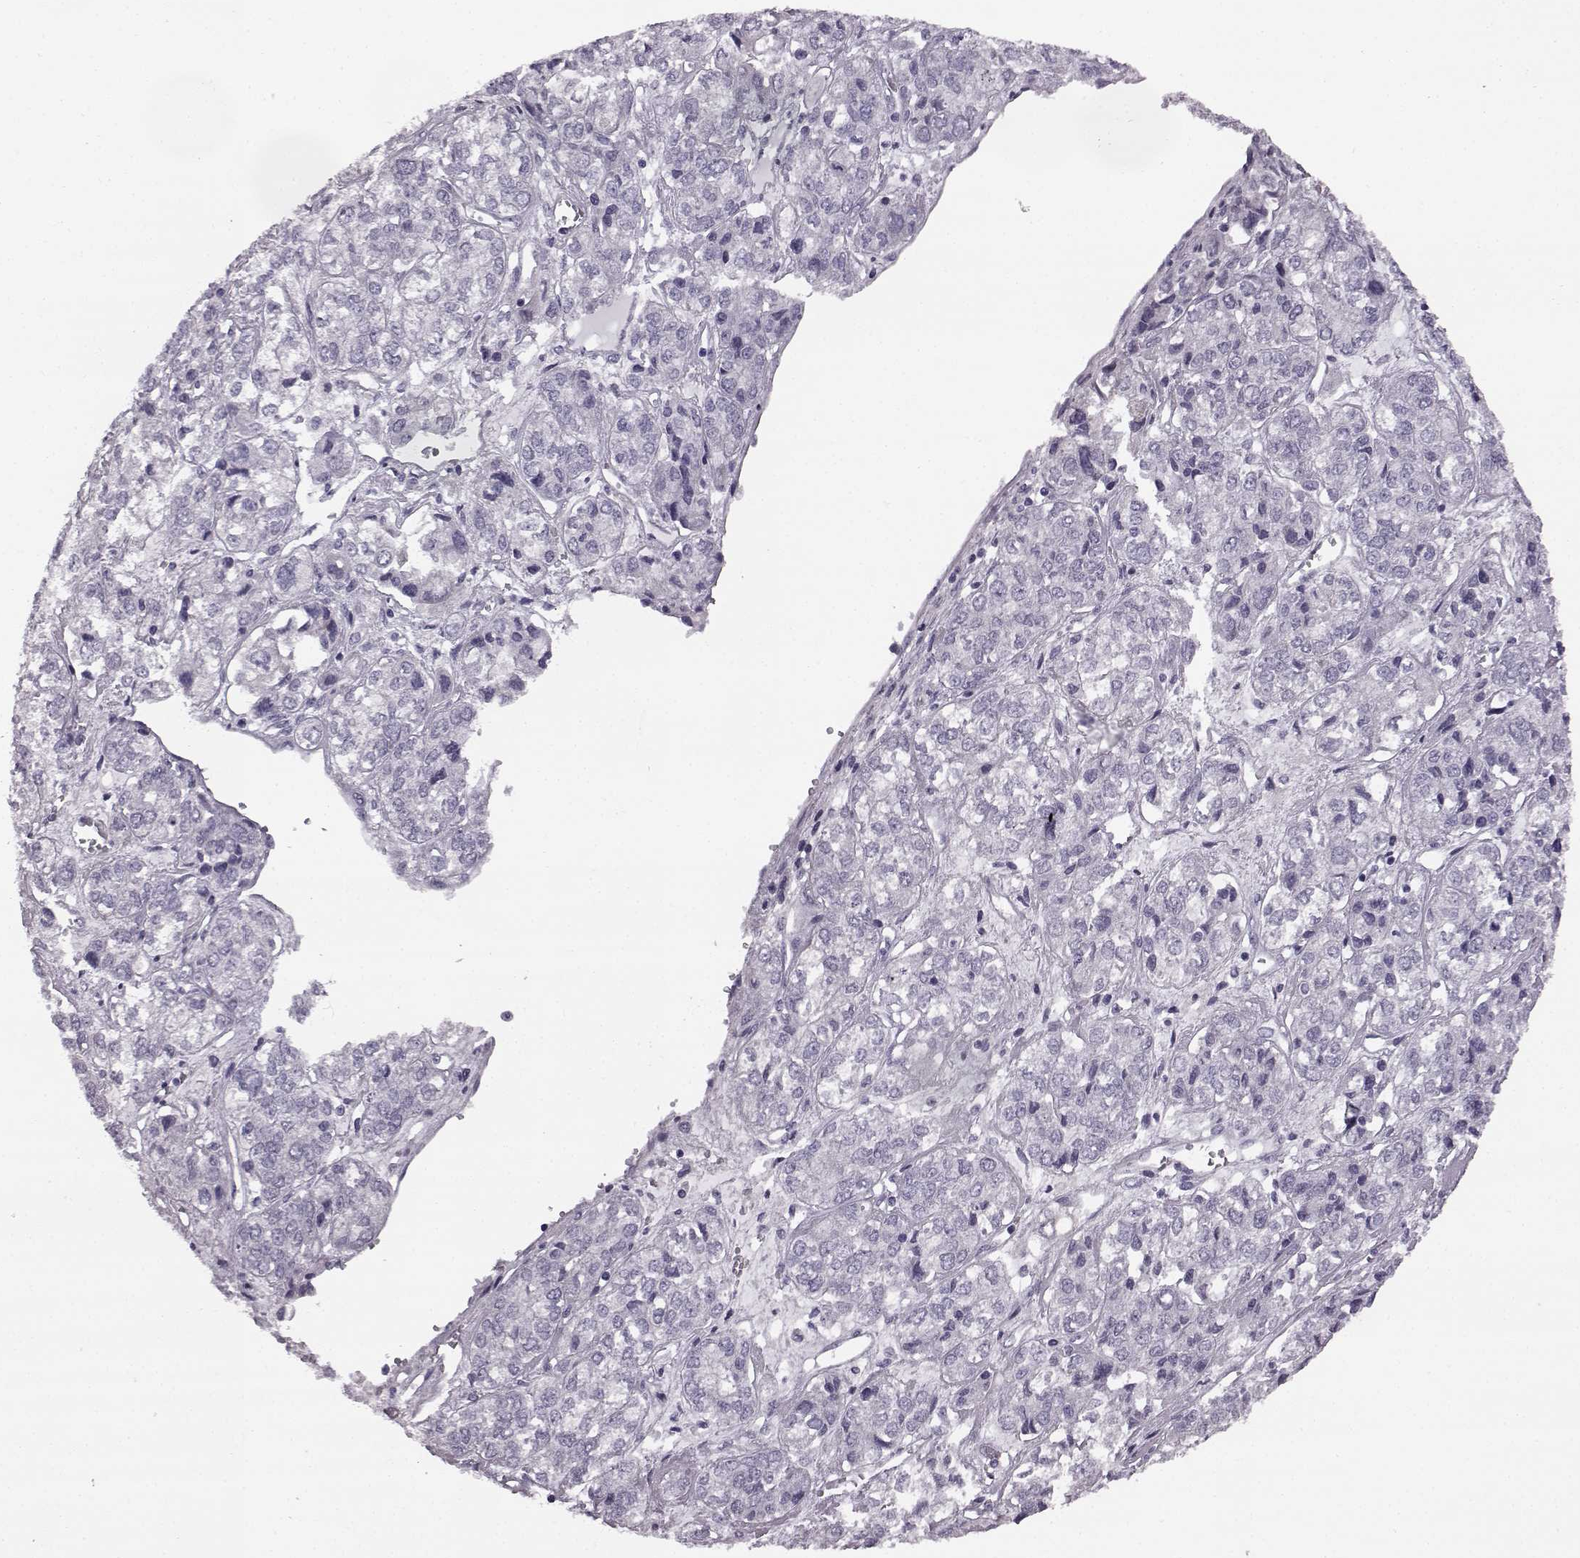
{"staining": {"intensity": "negative", "quantity": "none", "location": "none"}, "tissue": "ovarian cancer", "cell_type": "Tumor cells", "image_type": "cancer", "snomed": [{"axis": "morphology", "description": "Carcinoma, endometroid"}, {"axis": "topography", "description": "Ovary"}], "caption": "Photomicrograph shows no protein staining in tumor cells of ovarian endometroid carcinoma tissue.", "gene": "ODAD4", "patient": {"sex": "female", "age": 64}}